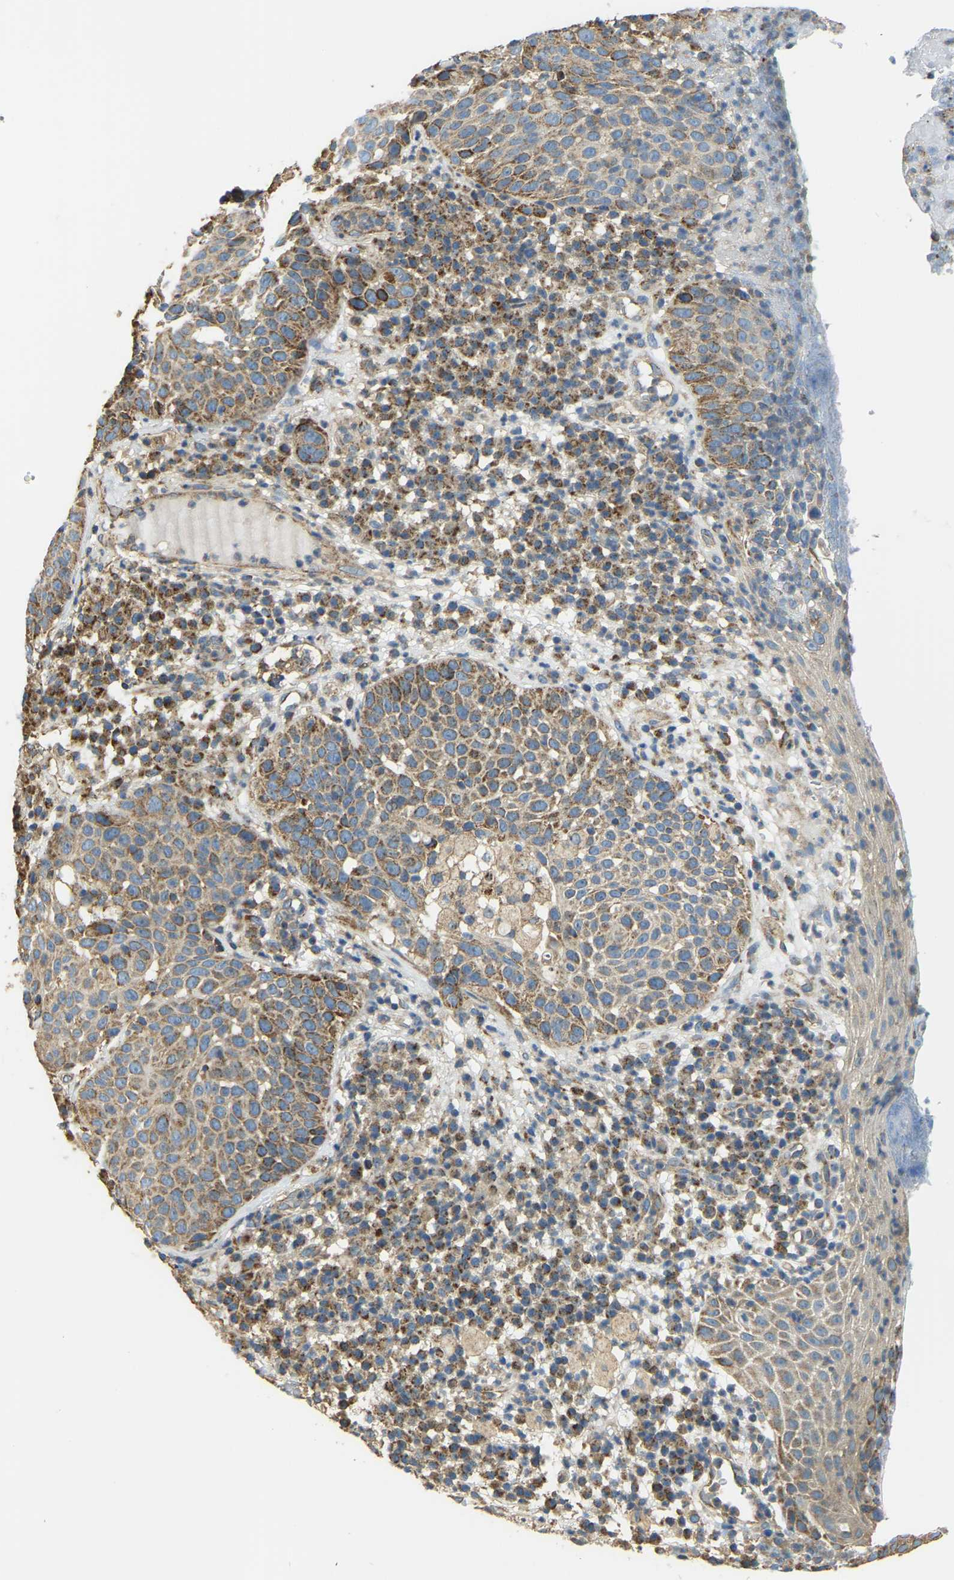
{"staining": {"intensity": "moderate", "quantity": ">75%", "location": "cytoplasmic/membranous"}, "tissue": "skin cancer", "cell_type": "Tumor cells", "image_type": "cancer", "snomed": [{"axis": "morphology", "description": "Squamous cell carcinoma in situ, NOS"}, {"axis": "morphology", "description": "Squamous cell carcinoma, NOS"}, {"axis": "topography", "description": "Skin"}], "caption": "Immunohistochemistry (IHC) (DAB) staining of human skin cancer (squamous cell carcinoma in situ) reveals moderate cytoplasmic/membranous protein expression in approximately >75% of tumor cells.", "gene": "PSMD7", "patient": {"sex": "male", "age": 93}}